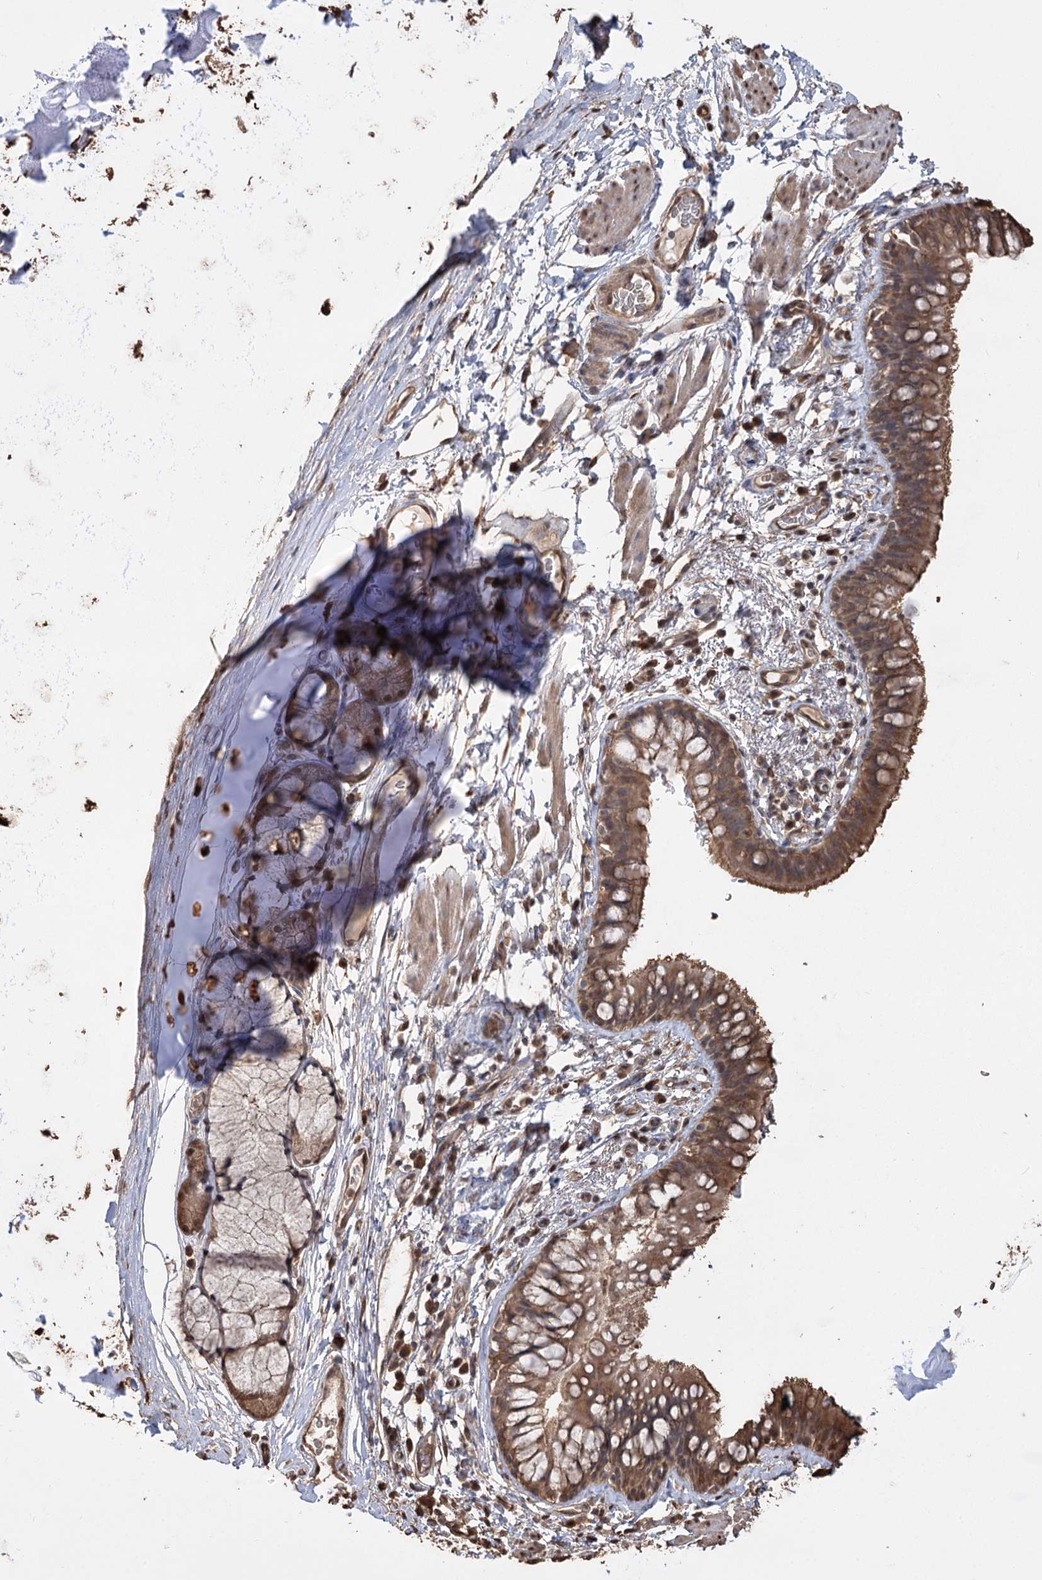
{"staining": {"intensity": "moderate", "quantity": ">75%", "location": "cytoplasmic/membranous,nuclear"}, "tissue": "bronchus", "cell_type": "Respiratory epithelial cells", "image_type": "normal", "snomed": [{"axis": "morphology", "description": "Normal tissue, NOS"}, {"axis": "topography", "description": "Cartilage tissue"}, {"axis": "topography", "description": "Bronchus"}], "caption": "Protein positivity by immunohistochemistry reveals moderate cytoplasmic/membranous,nuclear staining in about >75% of respiratory epithelial cells in benign bronchus. The protein is stained brown, and the nuclei are stained in blue (DAB (3,3'-diaminobenzidine) IHC with brightfield microscopy, high magnification).", "gene": "PLCH1", "patient": {"sex": "female", "age": 36}}